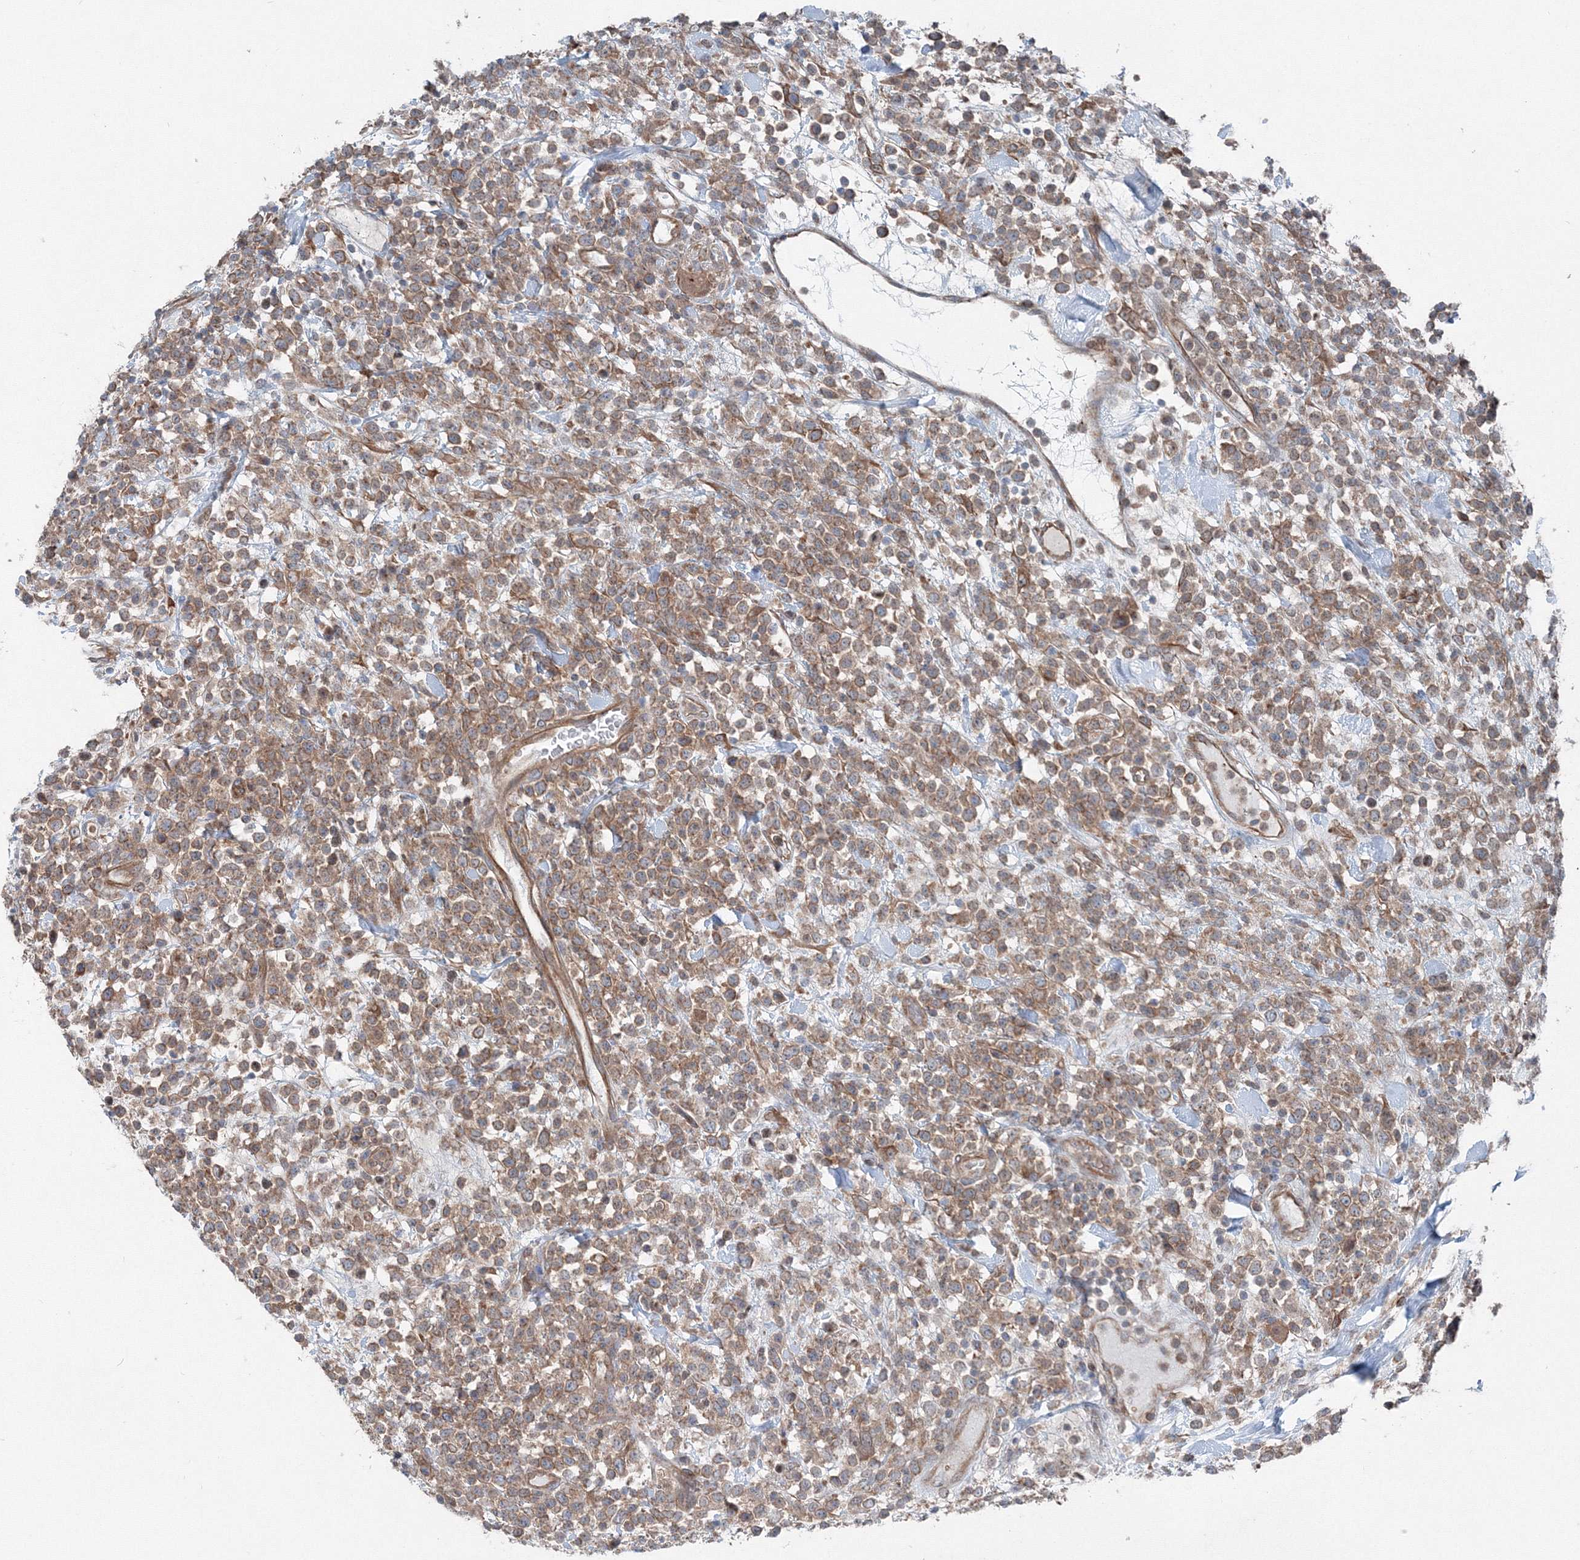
{"staining": {"intensity": "moderate", "quantity": ">75%", "location": "cytoplasmic/membranous"}, "tissue": "lymphoma", "cell_type": "Tumor cells", "image_type": "cancer", "snomed": [{"axis": "morphology", "description": "Malignant lymphoma, non-Hodgkin's type, High grade"}, {"axis": "topography", "description": "Colon"}], "caption": "Protein positivity by immunohistochemistry (IHC) reveals moderate cytoplasmic/membranous staining in approximately >75% of tumor cells in lymphoma.", "gene": "TPRKB", "patient": {"sex": "female", "age": 53}}